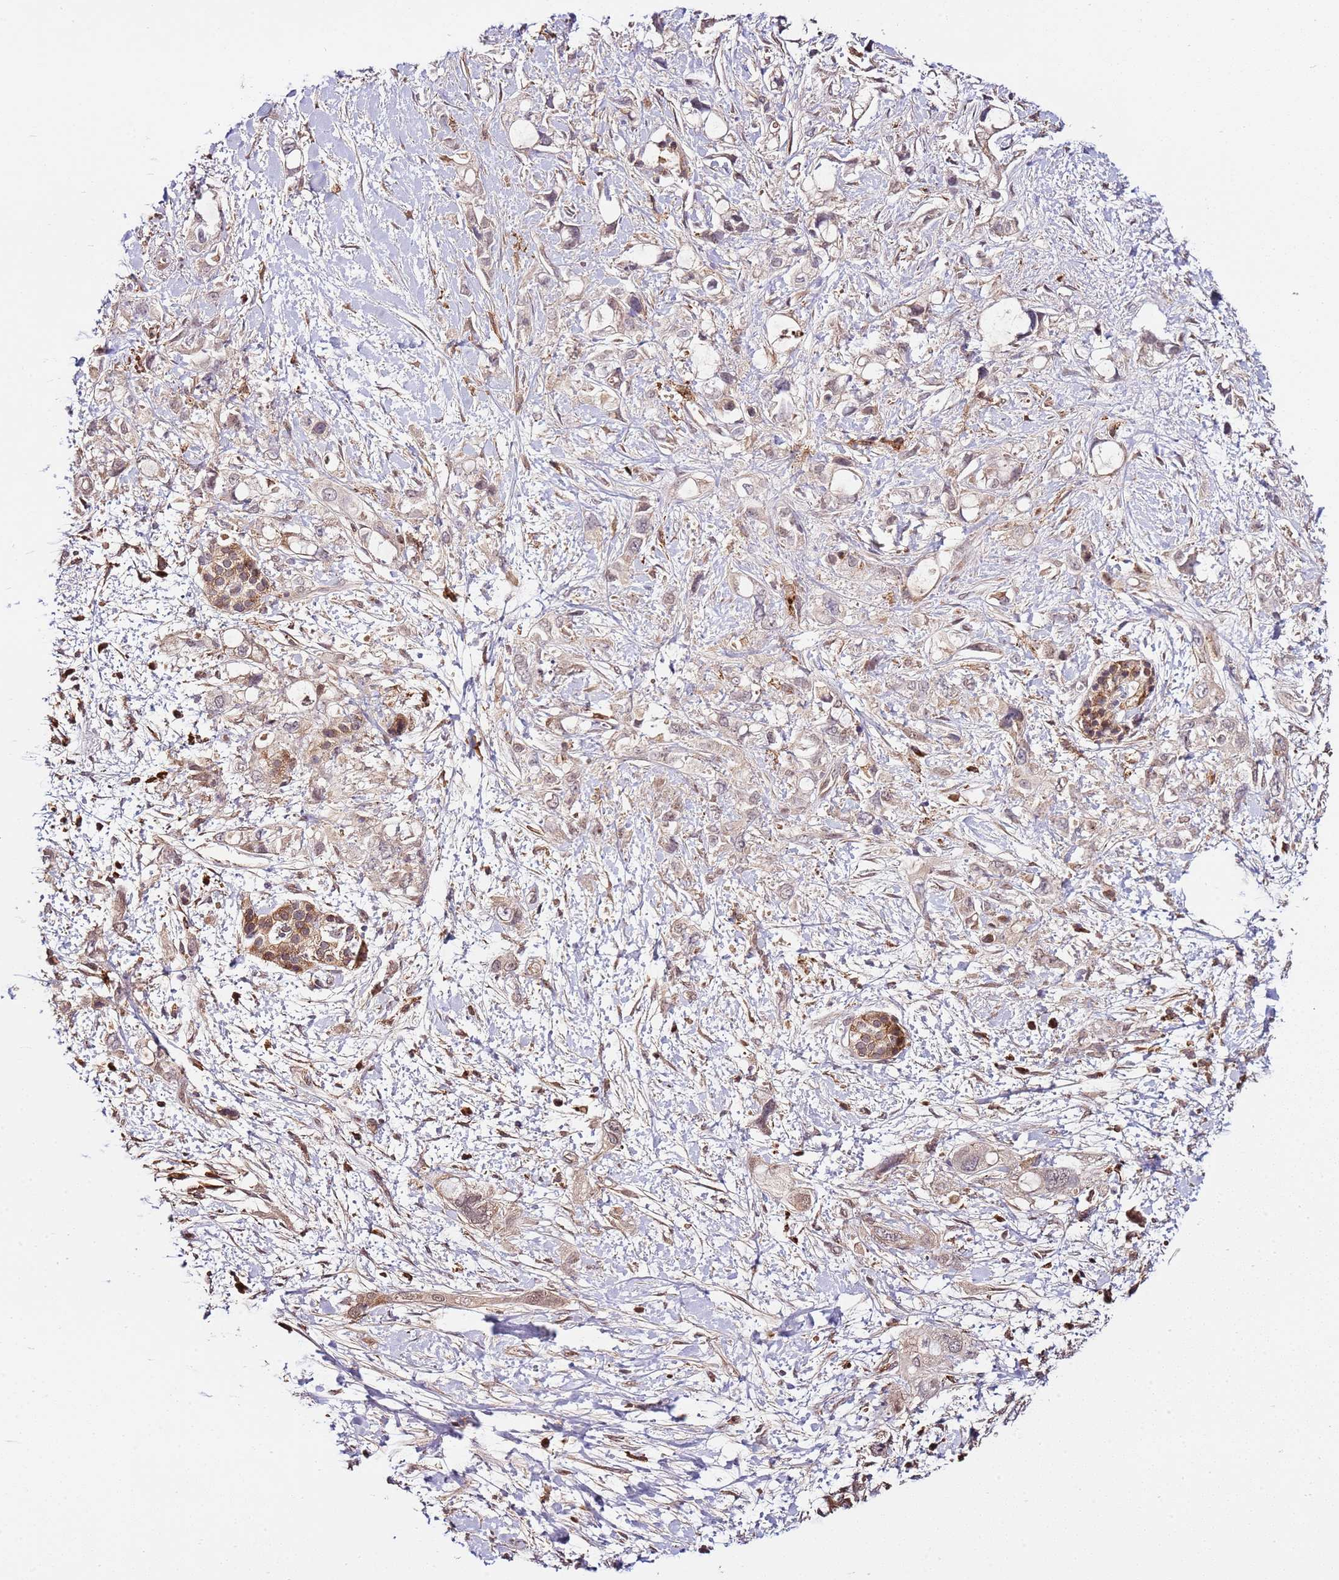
{"staining": {"intensity": "weak", "quantity": "<25%", "location": "nuclear"}, "tissue": "pancreatic cancer", "cell_type": "Tumor cells", "image_type": "cancer", "snomed": [{"axis": "morphology", "description": "Adenocarcinoma, NOS"}, {"axis": "topography", "description": "Pancreas"}], "caption": "This histopathology image is of pancreatic cancer stained with IHC to label a protein in brown with the nuclei are counter-stained blue. There is no expression in tumor cells.", "gene": "ZNF624", "patient": {"sex": "female", "age": 56}}